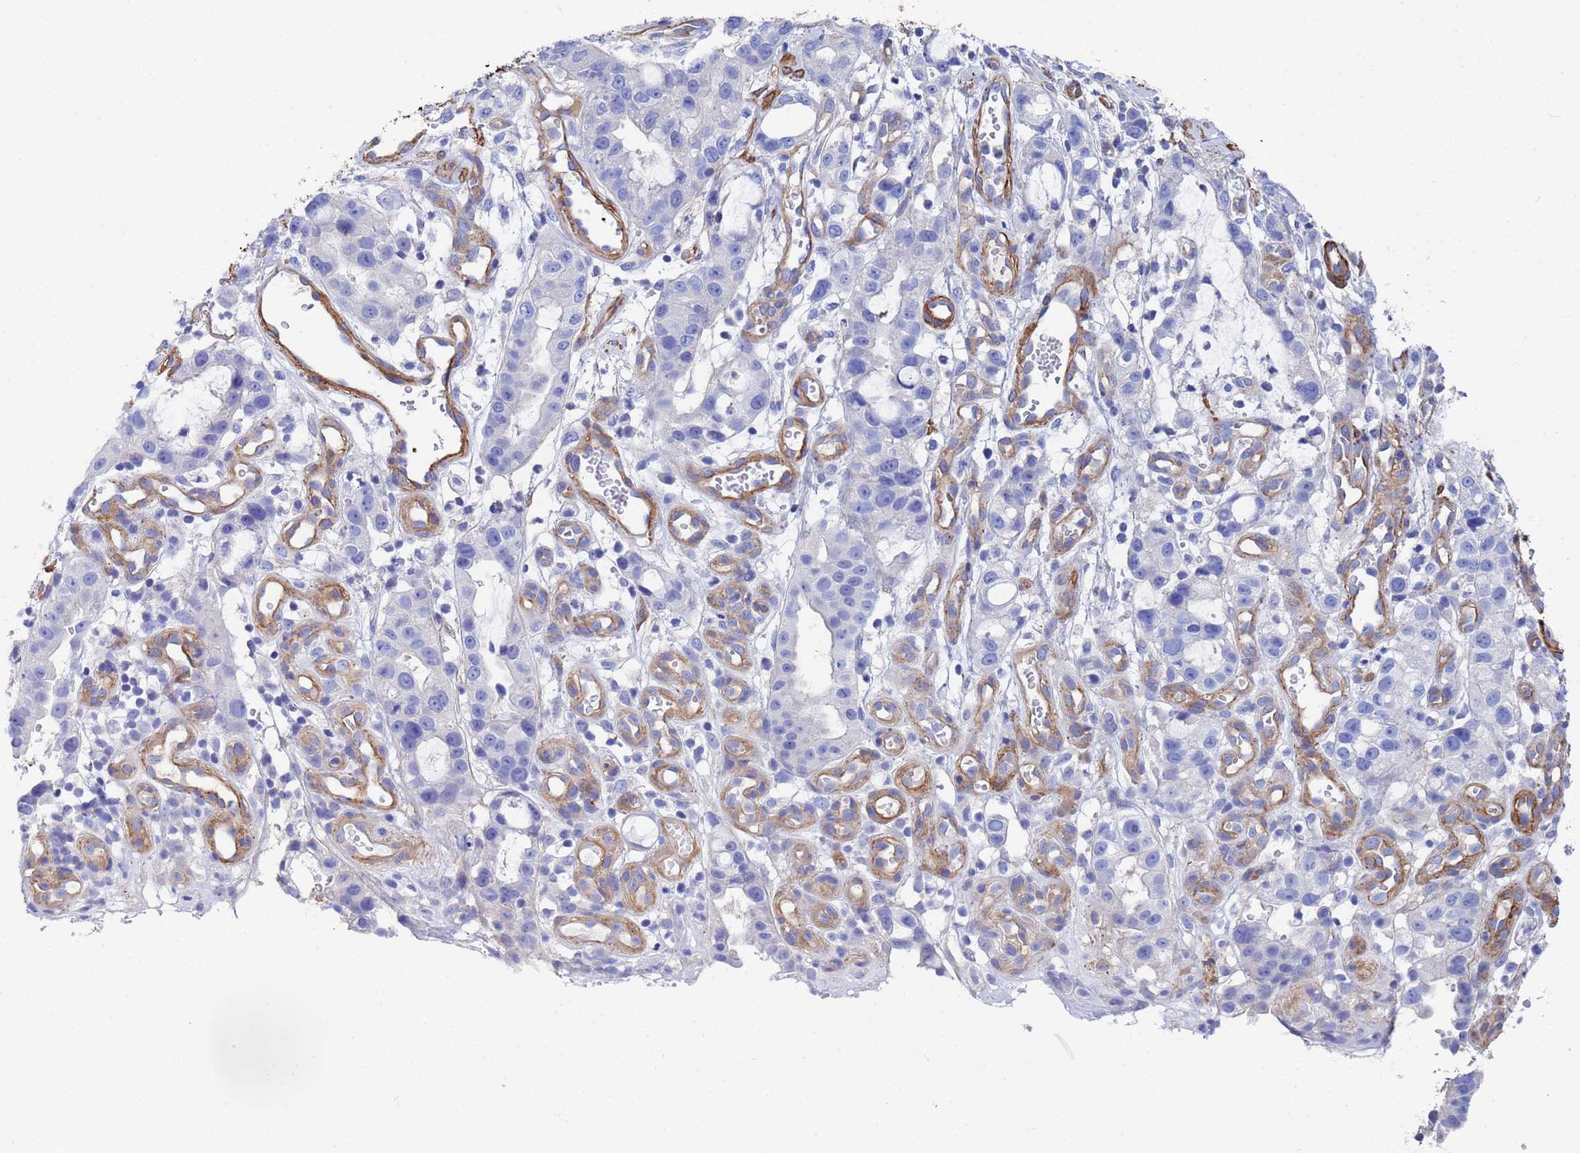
{"staining": {"intensity": "negative", "quantity": "none", "location": "none"}, "tissue": "stomach cancer", "cell_type": "Tumor cells", "image_type": "cancer", "snomed": [{"axis": "morphology", "description": "Adenocarcinoma, NOS"}, {"axis": "topography", "description": "Stomach"}], "caption": "An immunohistochemistry photomicrograph of stomach cancer is shown. There is no staining in tumor cells of stomach cancer.", "gene": "CST4", "patient": {"sex": "male", "age": 55}}